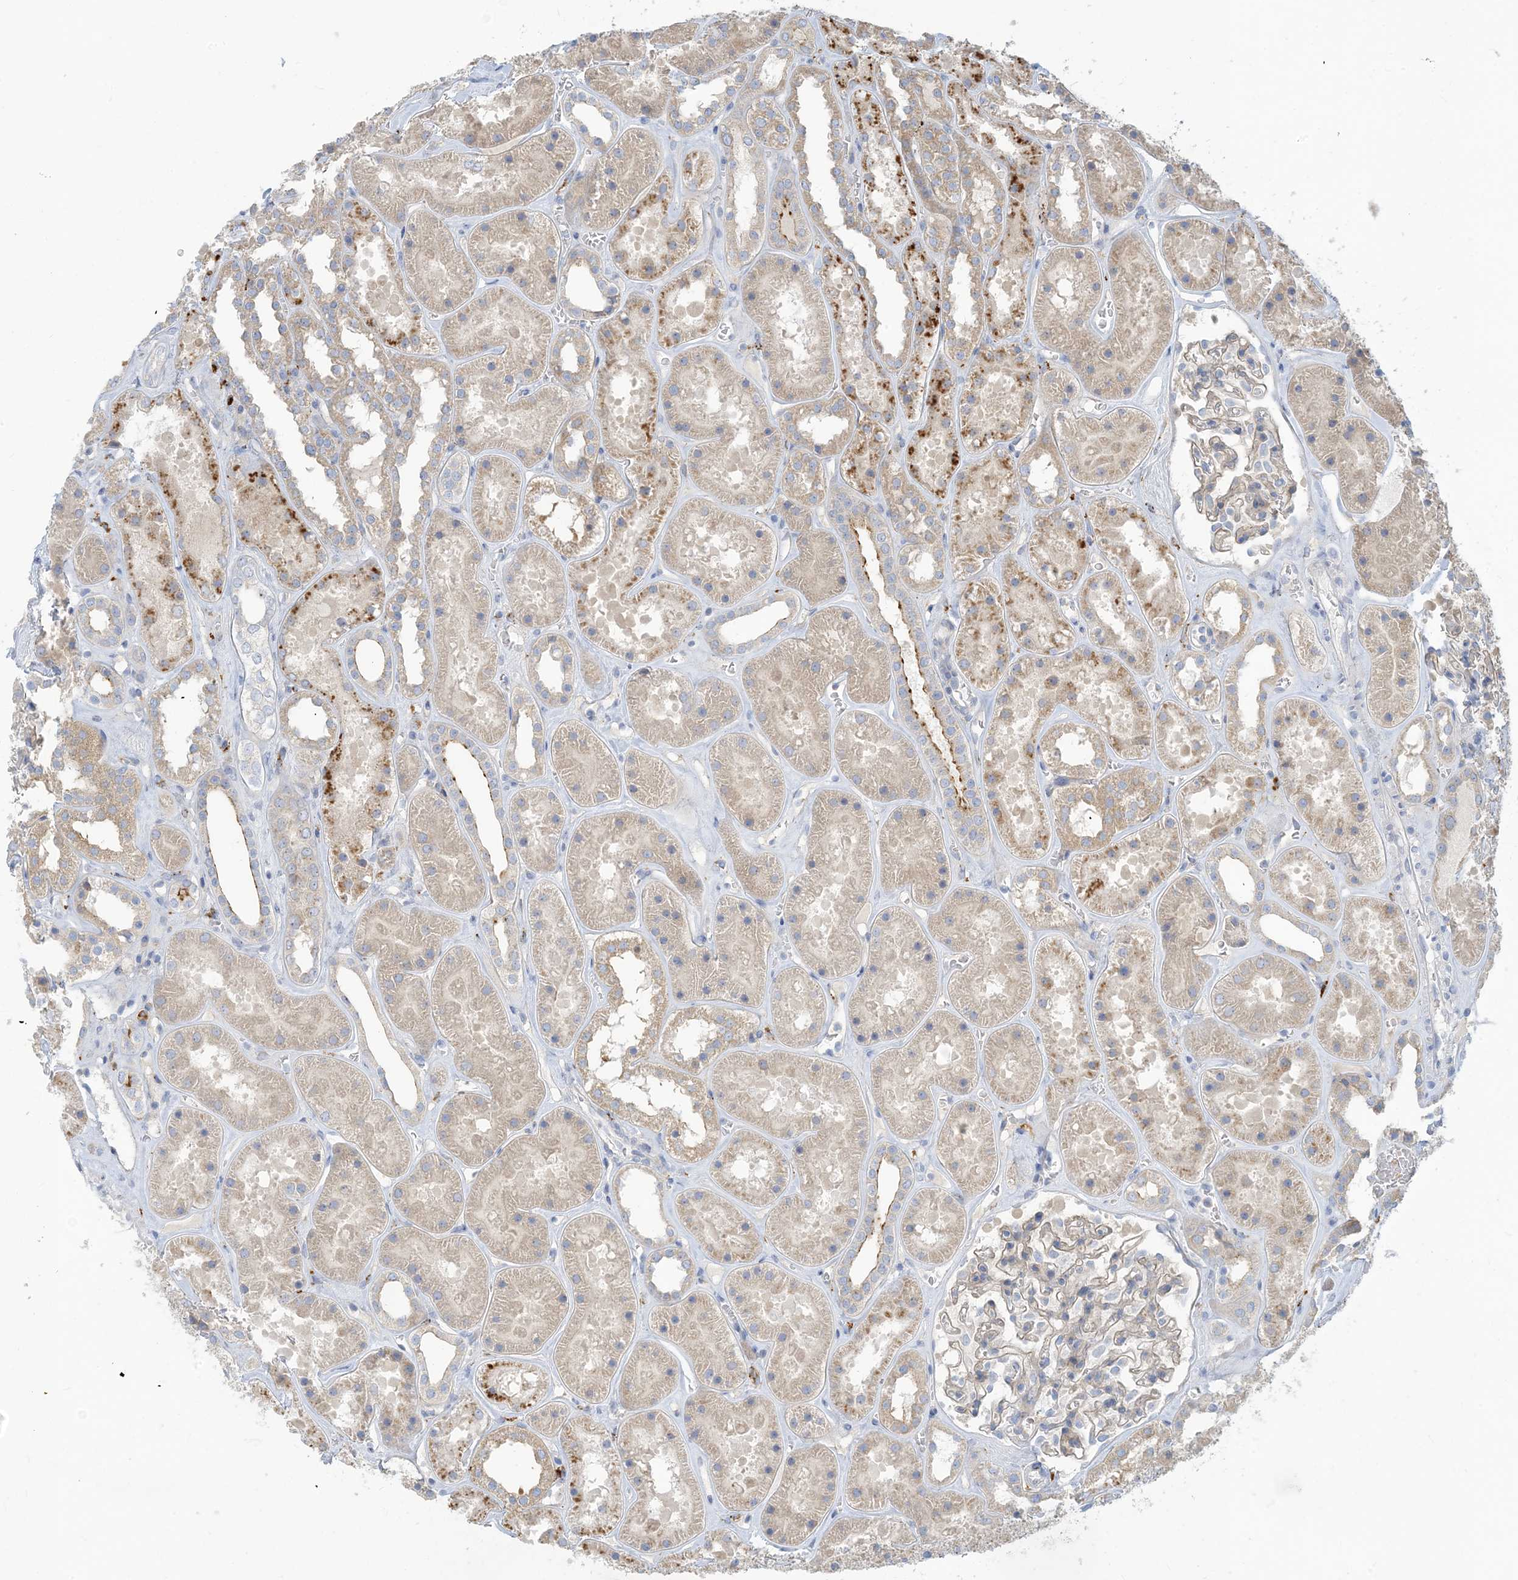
{"staining": {"intensity": "weak", "quantity": "25%-75%", "location": "cytoplasmic/membranous"}, "tissue": "kidney", "cell_type": "Cells in glomeruli", "image_type": "normal", "snomed": [{"axis": "morphology", "description": "Normal tissue, NOS"}, {"axis": "topography", "description": "Kidney"}], "caption": "Protein expression analysis of normal kidney exhibits weak cytoplasmic/membranous staining in approximately 25%-75% of cells in glomeruli.", "gene": "PEAR1", "patient": {"sex": "female", "age": 41}}